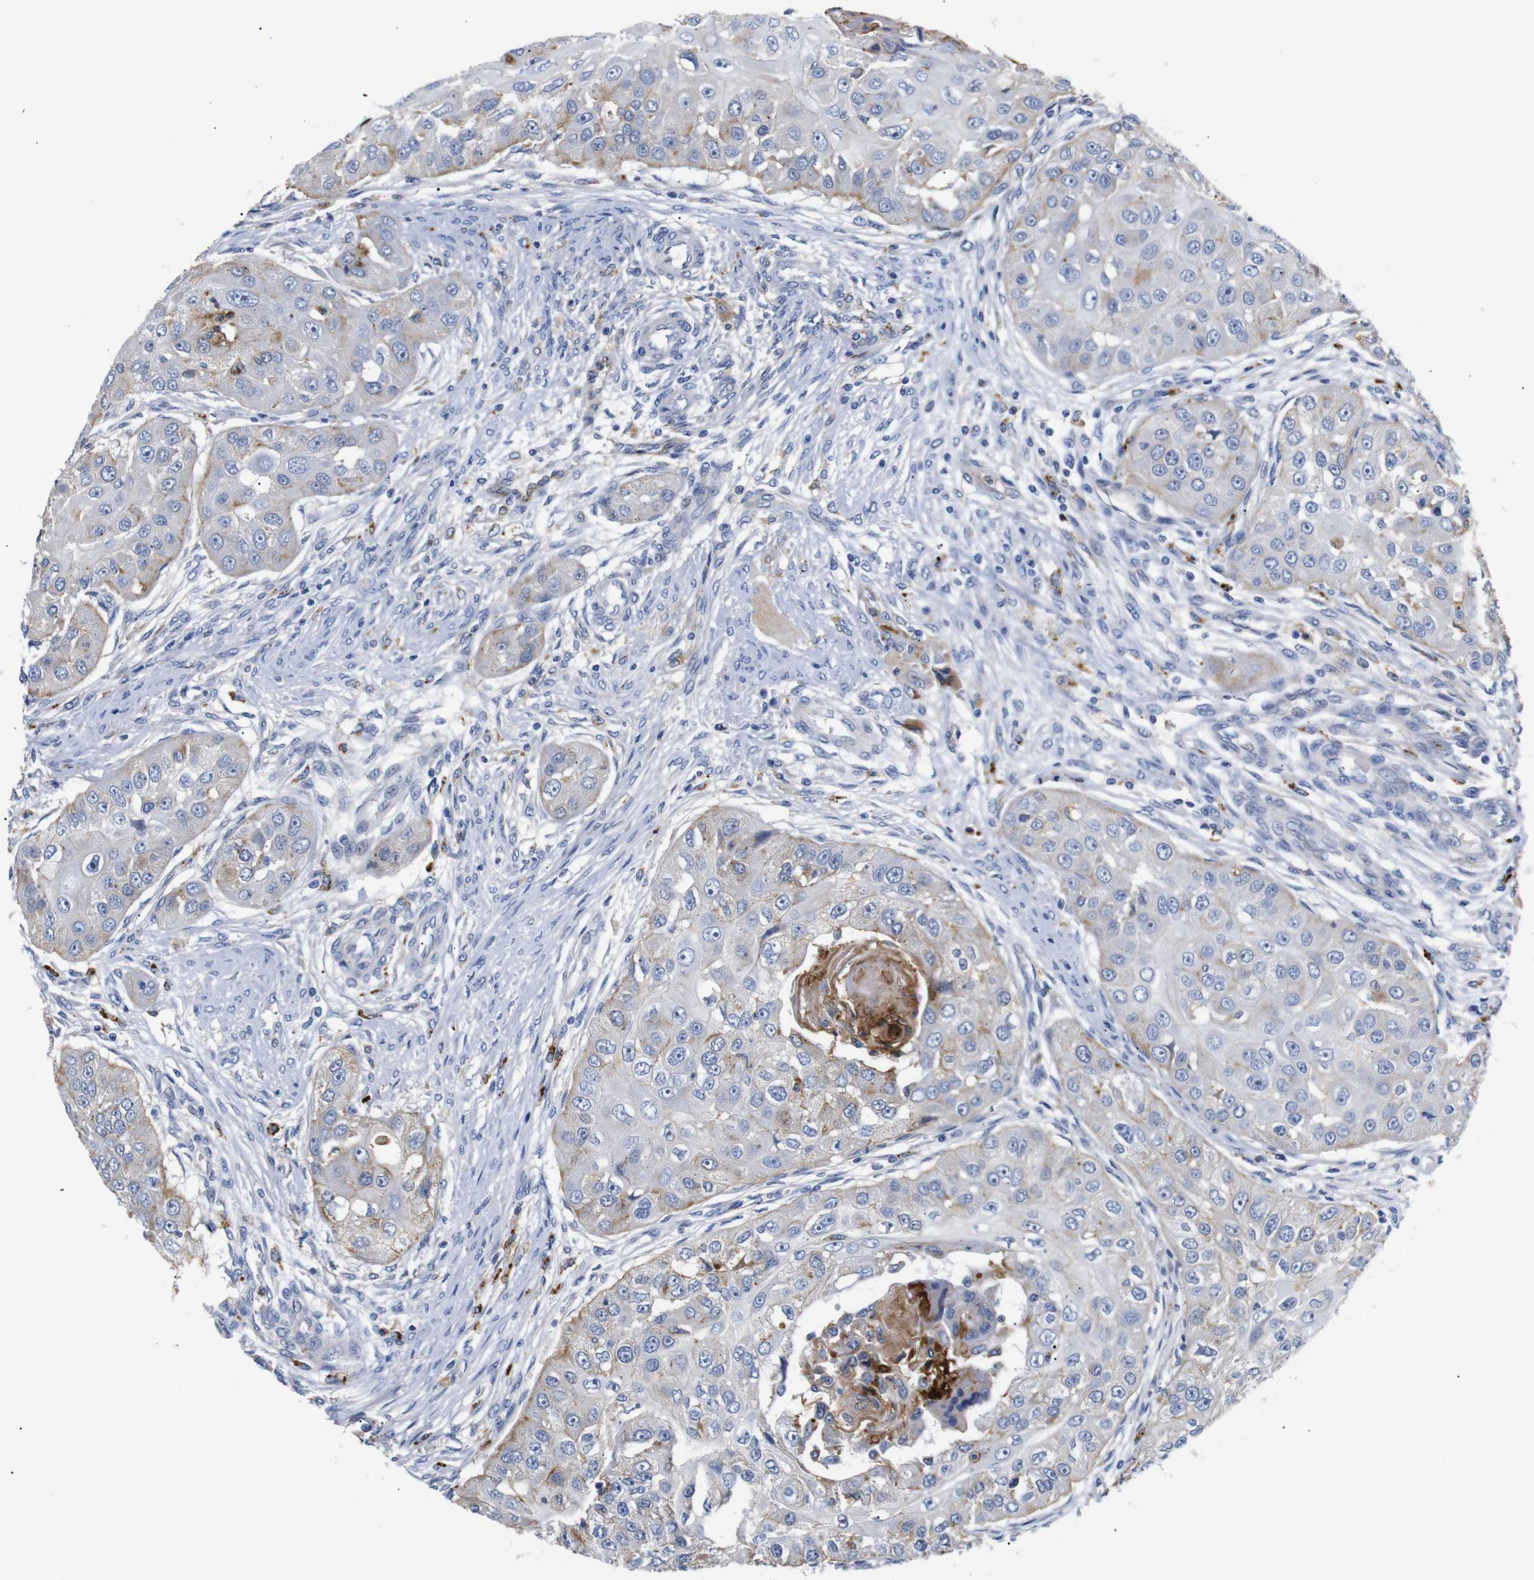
{"staining": {"intensity": "moderate", "quantity": "<25%", "location": "cytoplasmic/membranous"}, "tissue": "head and neck cancer", "cell_type": "Tumor cells", "image_type": "cancer", "snomed": [{"axis": "morphology", "description": "Normal tissue, NOS"}, {"axis": "morphology", "description": "Squamous cell carcinoma, NOS"}, {"axis": "topography", "description": "Skeletal muscle"}, {"axis": "topography", "description": "Head-Neck"}], "caption": "Head and neck squamous cell carcinoma tissue shows moderate cytoplasmic/membranous positivity in about <25% of tumor cells (Stains: DAB (3,3'-diaminobenzidine) in brown, nuclei in blue, Microscopy: brightfield microscopy at high magnification).", "gene": "SDCBP", "patient": {"sex": "male", "age": 51}}